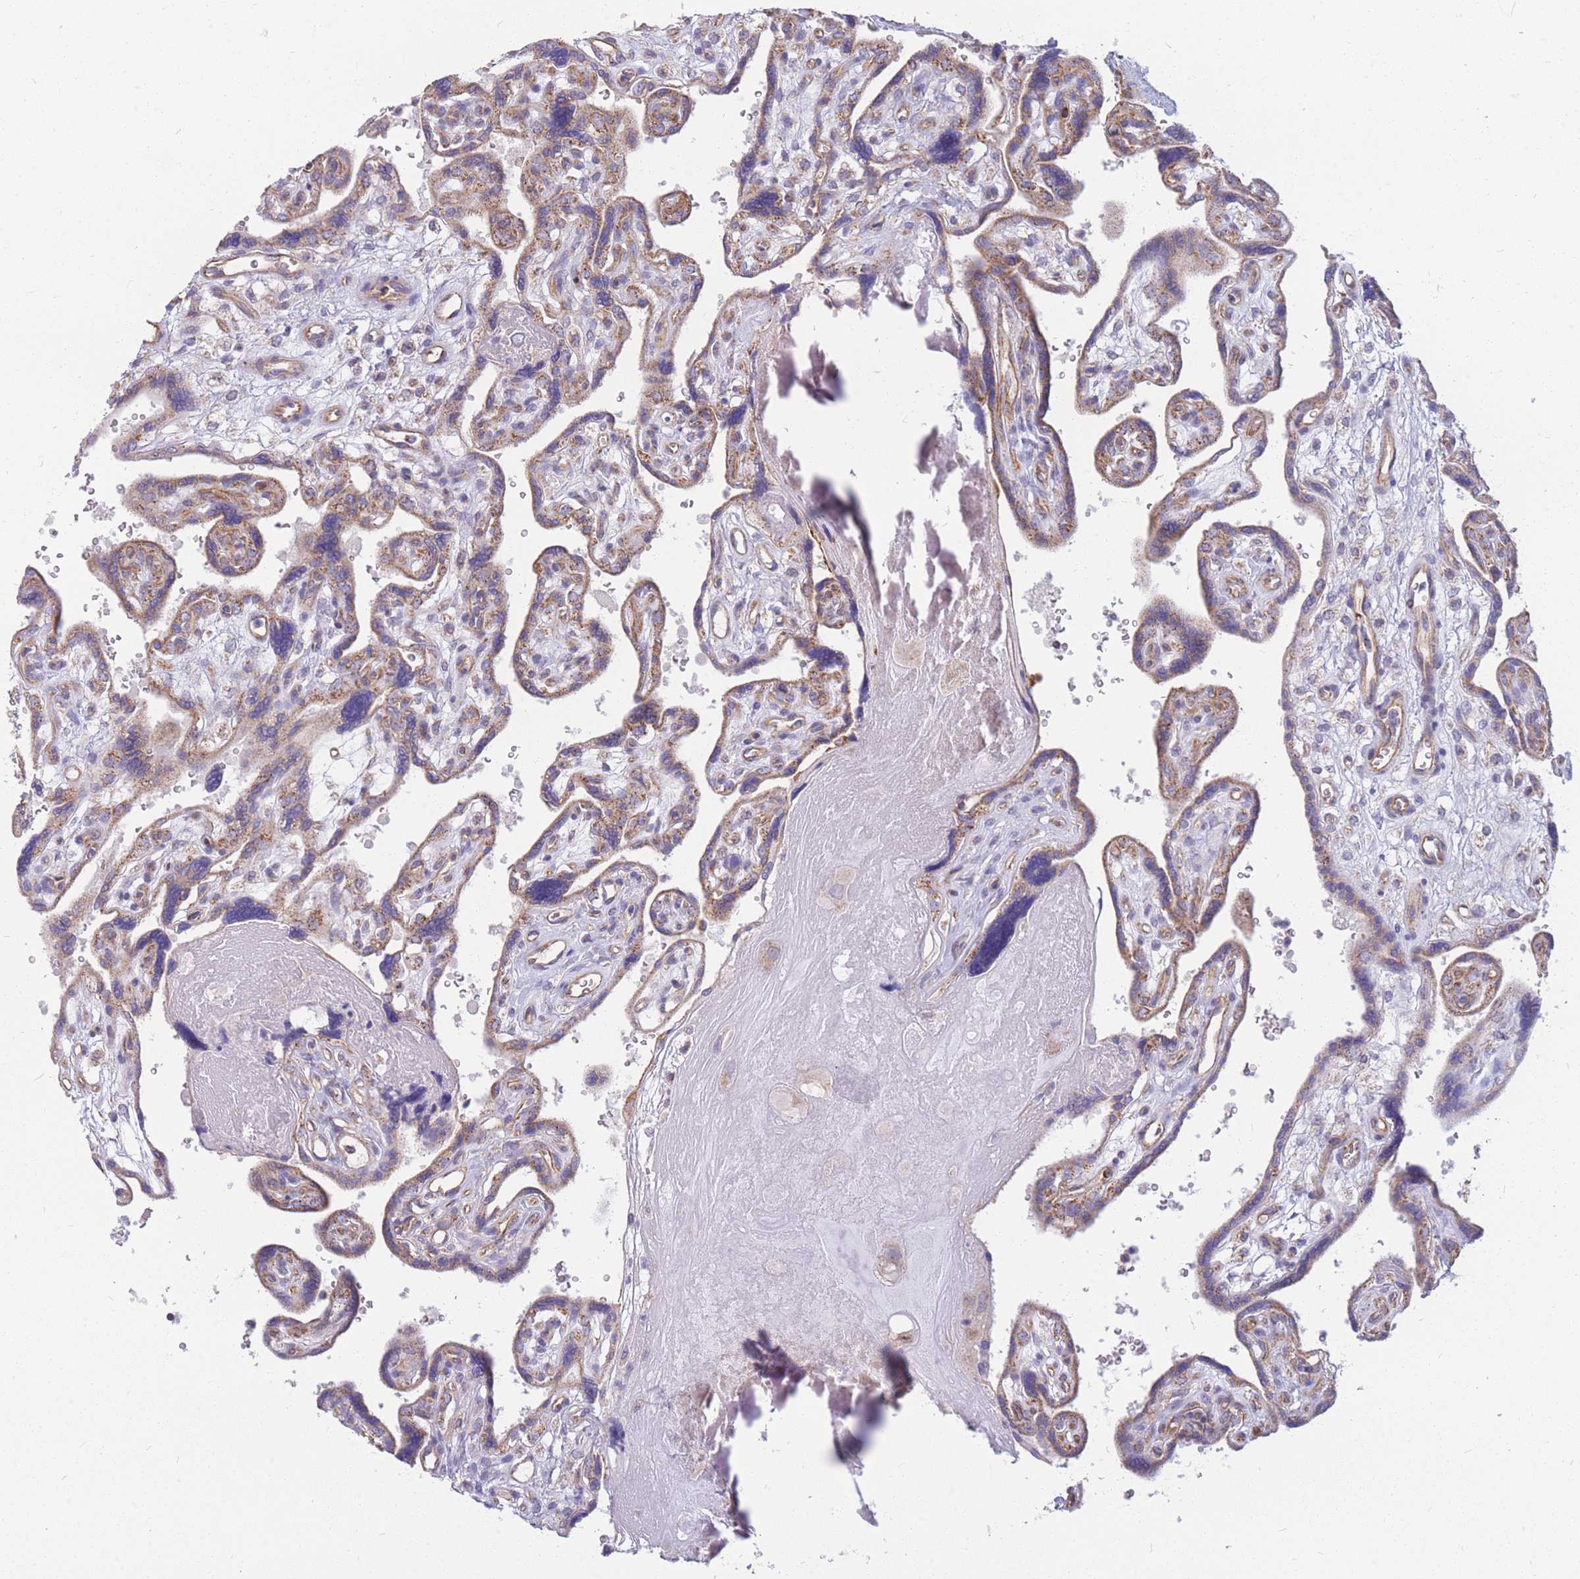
{"staining": {"intensity": "weak", "quantity": "25%-75%", "location": "cytoplasmic/membranous"}, "tissue": "placenta", "cell_type": "Decidual cells", "image_type": "normal", "snomed": [{"axis": "morphology", "description": "Normal tissue, NOS"}, {"axis": "topography", "description": "Placenta"}], "caption": "IHC photomicrograph of unremarkable placenta: human placenta stained using immunohistochemistry displays low levels of weak protein expression localized specifically in the cytoplasmic/membranous of decidual cells, appearing as a cytoplasmic/membranous brown color.", "gene": "MRPS9", "patient": {"sex": "female", "age": 39}}